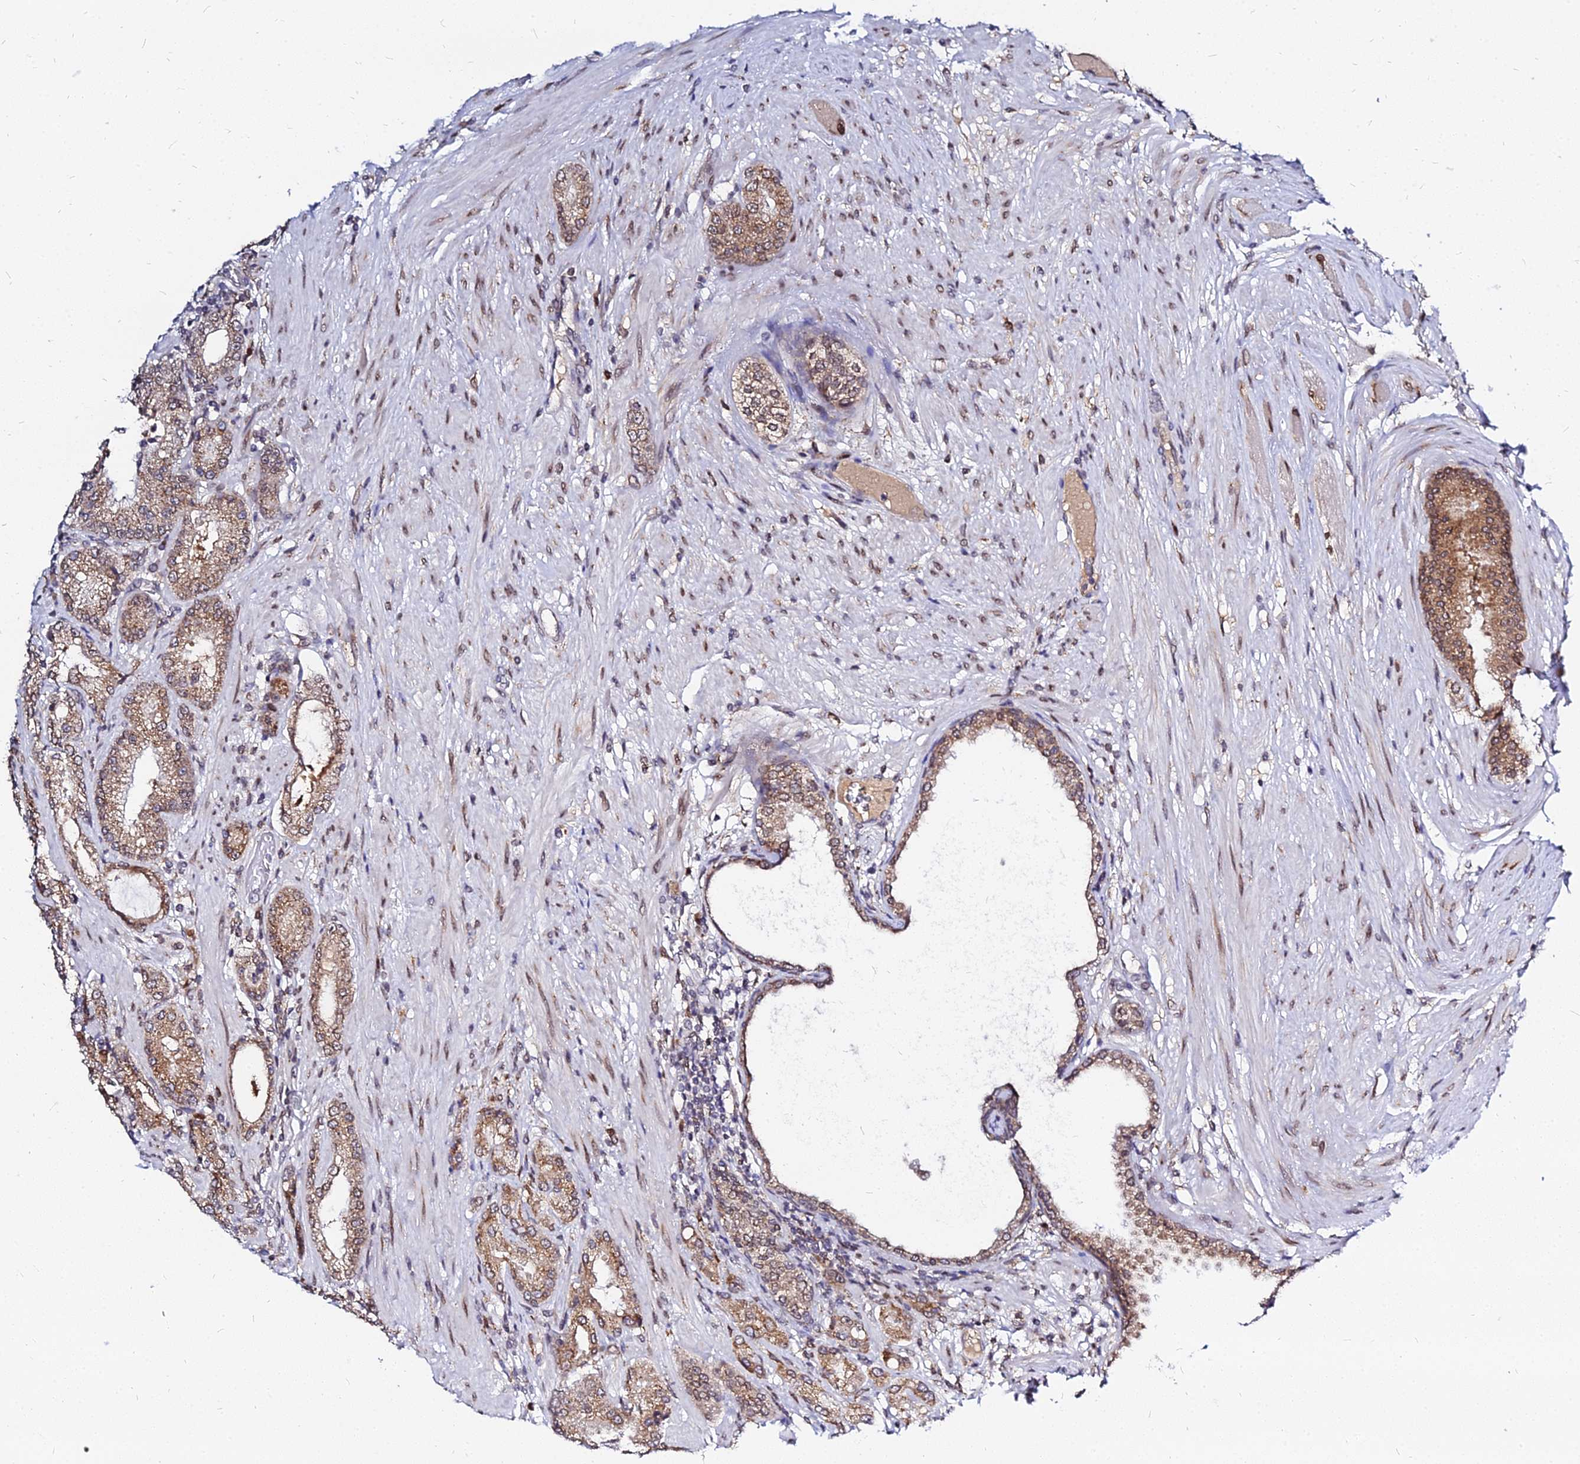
{"staining": {"intensity": "moderate", "quantity": ">75%", "location": "cytoplasmic/membranous"}, "tissue": "prostate cancer", "cell_type": "Tumor cells", "image_type": "cancer", "snomed": [{"axis": "morphology", "description": "Adenocarcinoma, High grade"}, {"axis": "topography", "description": "Prostate"}], "caption": "Immunohistochemical staining of human adenocarcinoma (high-grade) (prostate) reveals medium levels of moderate cytoplasmic/membranous staining in about >75% of tumor cells.", "gene": "RNF121", "patient": {"sex": "male", "age": 71}}